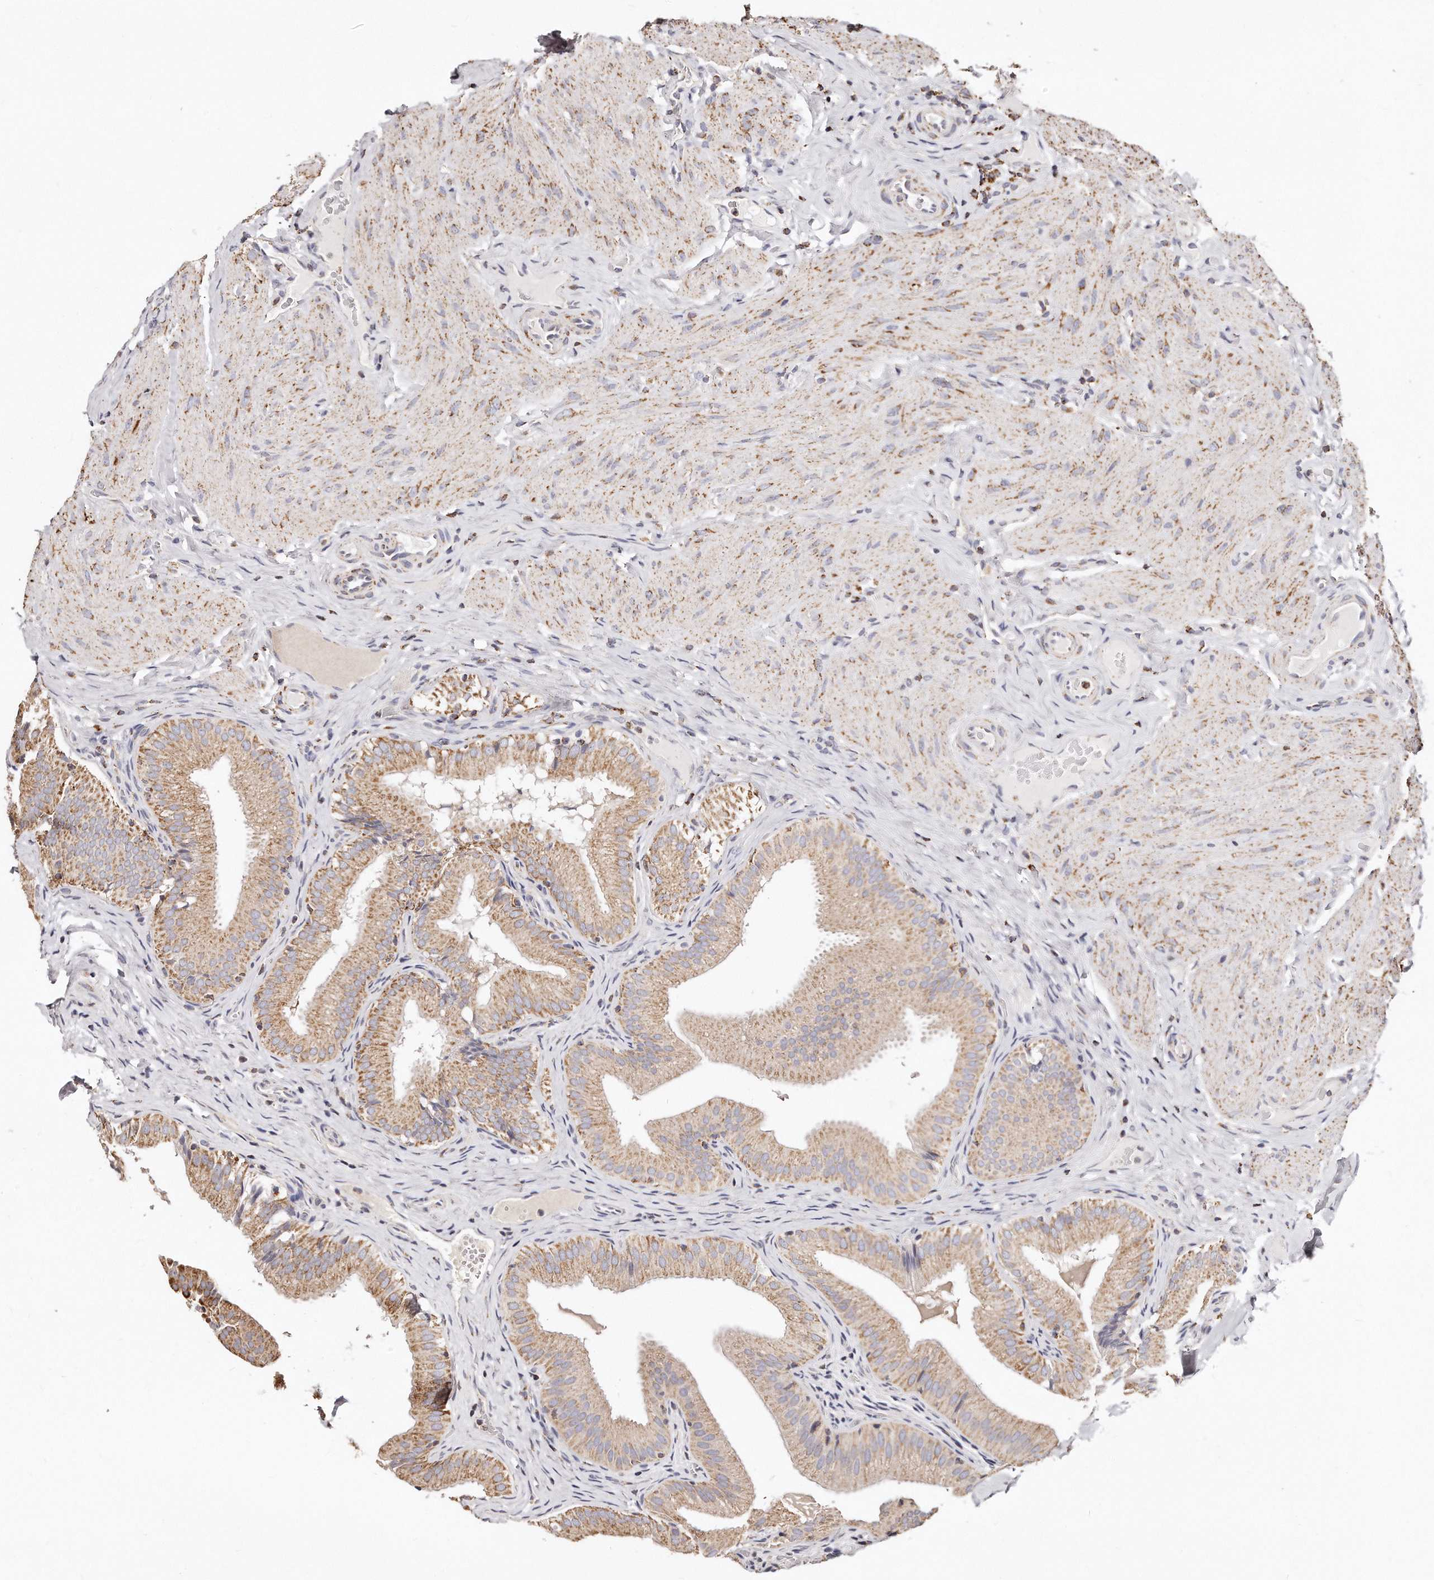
{"staining": {"intensity": "moderate", "quantity": ">75%", "location": "cytoplasmic/membranous"}, "tissue": "gallbladder", "cell_type": "Glandular cells", "image_type": "normal", "snomed": [{"axis": "morphology", "description": "Normal tissue, NOS"}, {"axis": "topography", "description": "Gallbladder"}], "caption": "A medium amount of moderate cytoplasmic/membranous staining is appreciated in about >75% of glandular cells in benign gallbladder.", "gene": "RTKN", "patient": {"sex": "female", "age": 30}}